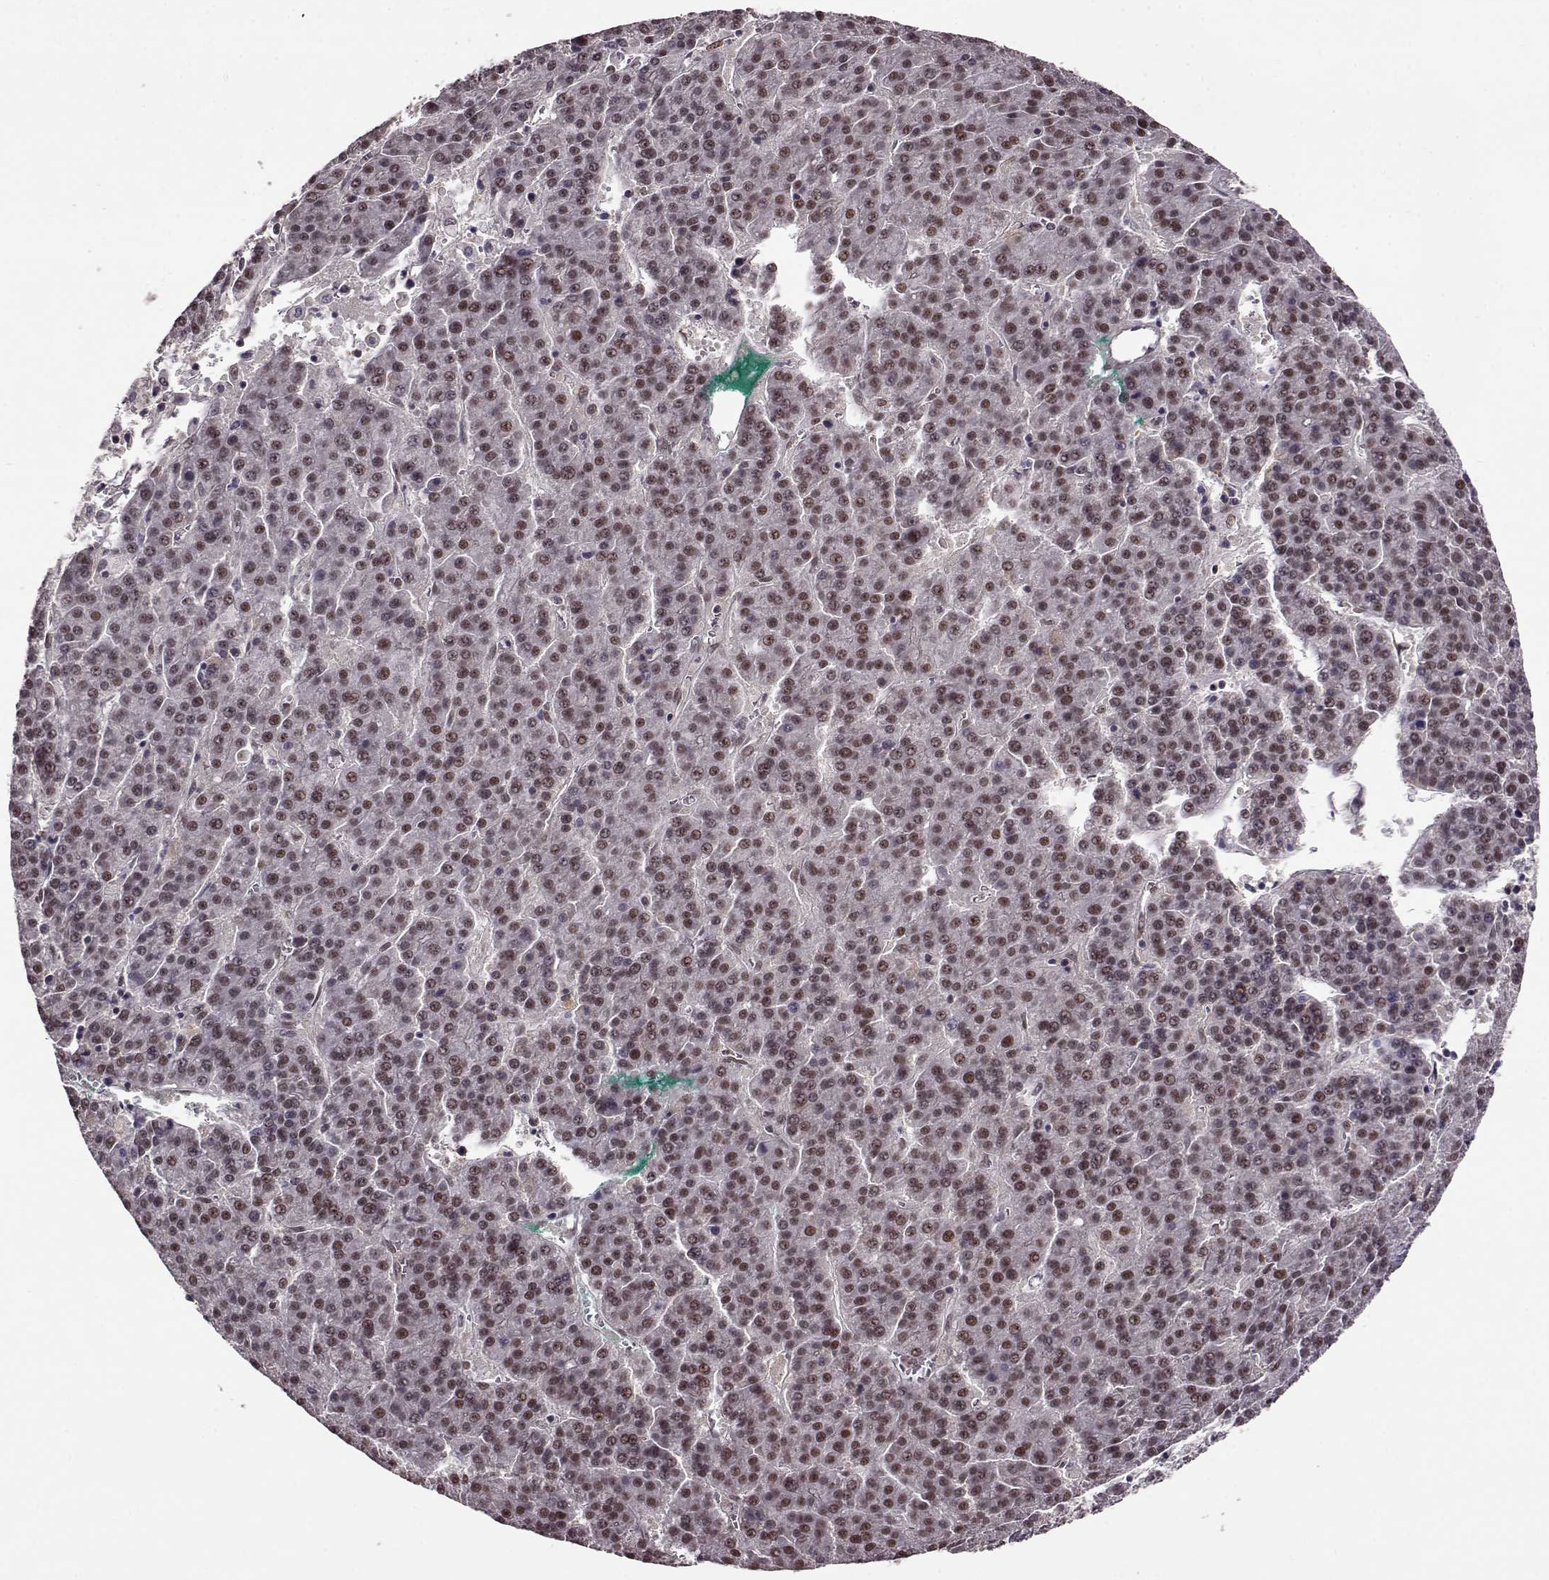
{"staining": {"intensity": "weak", "quantity": ">75%", "location": "nuclear"}, "tissue": "liver cancer", "cell_type": "Tumor cells", "image_type": "cancer", "snomed": [{"axis": "morphology", "description": "Carcinoma, Hepatocellular, NOS"}, {"axis": "topography", "description": "Liver"}], "caption": "This is a histology image of immunohistochemistry (IHC) staining of liver hepatocellular carcinoma, which shows weak expression in the nuclear of tumor cells.", "gene": "FTO", "patient": {"sex": "female", "age": 58}}